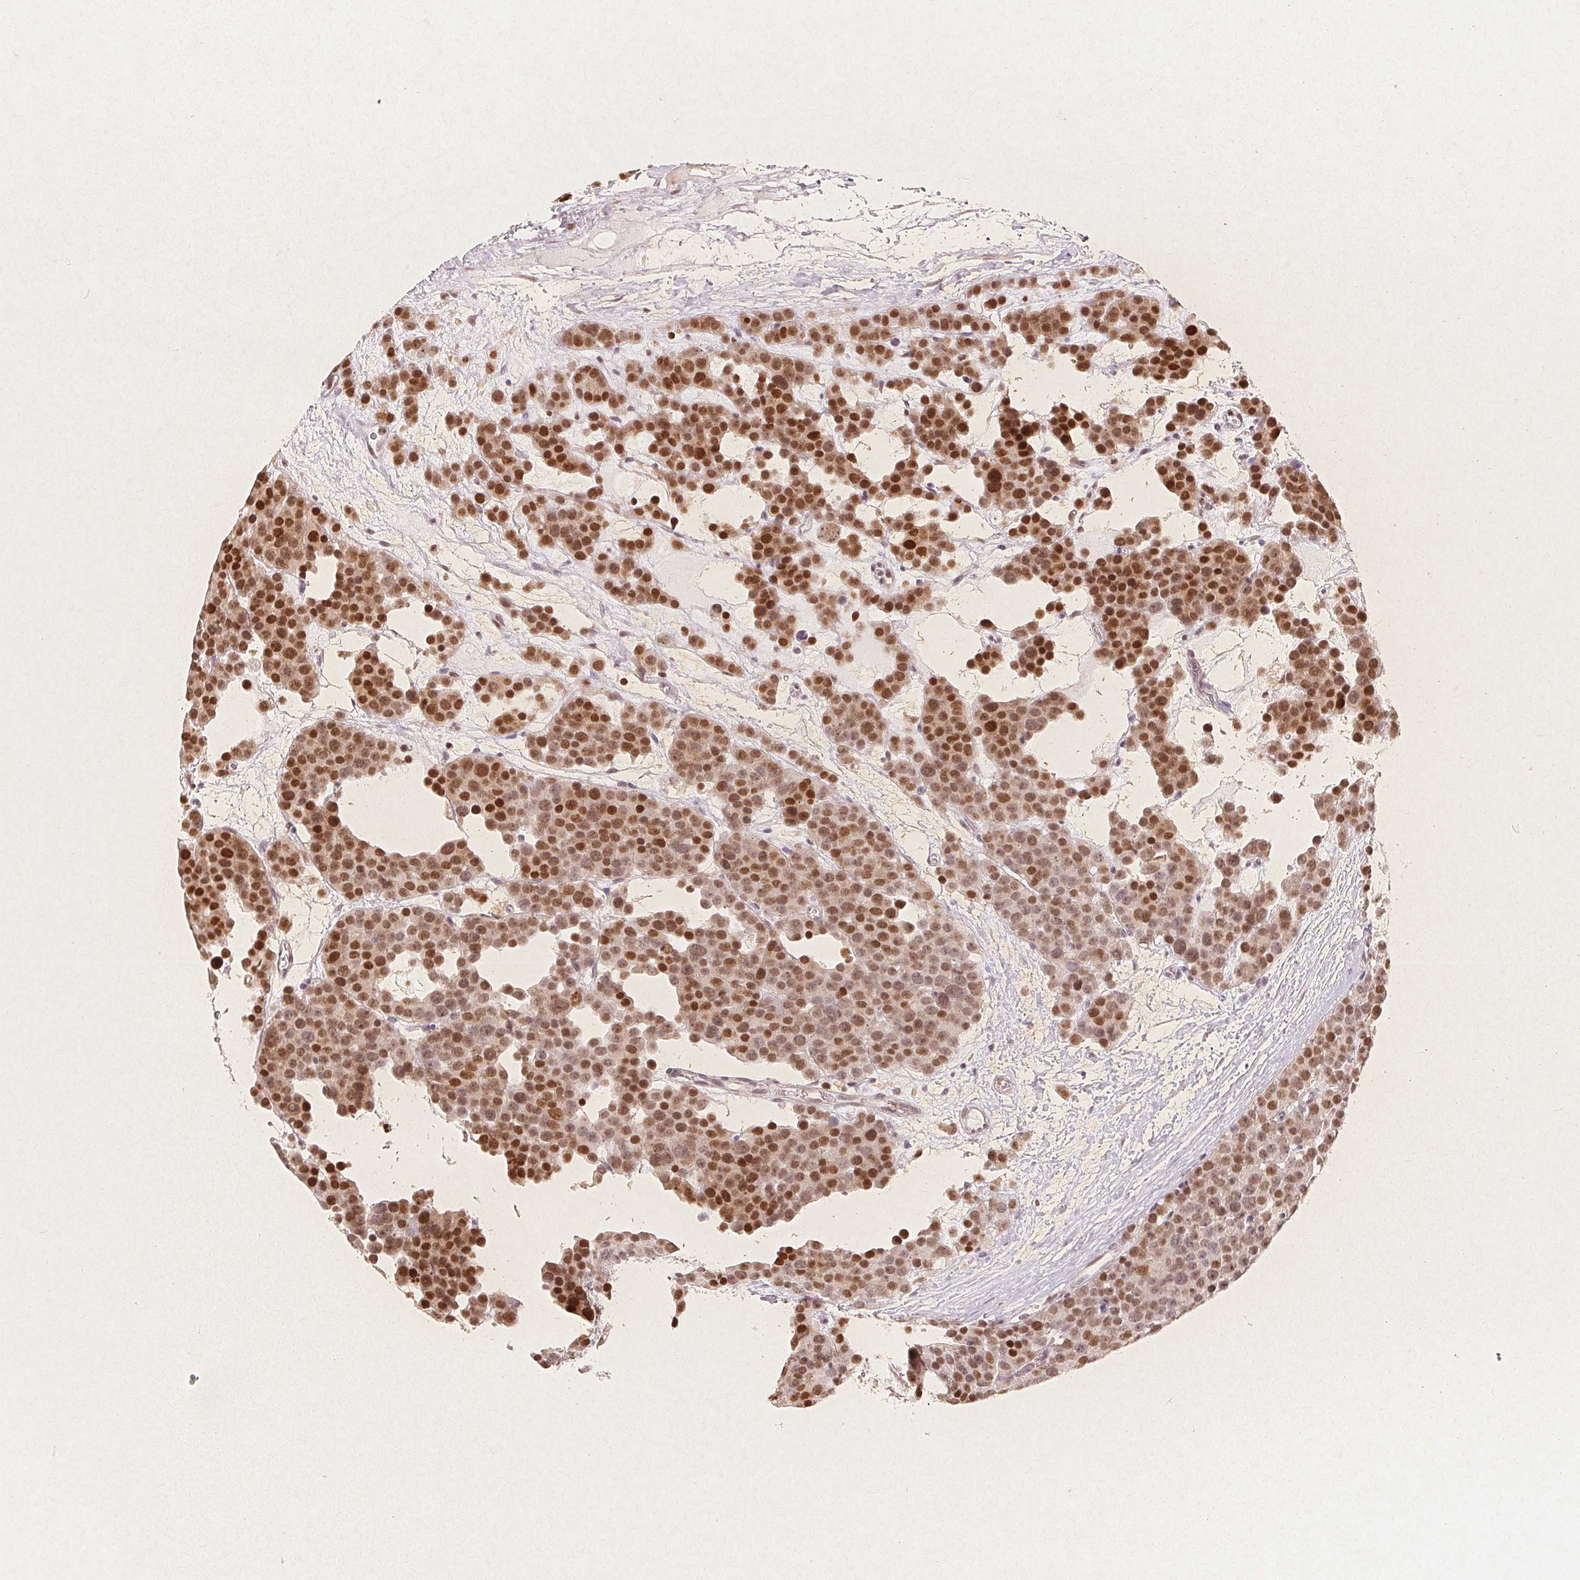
{"staining": {"intensity": "strong", "quantity": ">75%", "location": "nuclear"}, "tissue": "testis cancer", "cell_type": "Tumor cells", "image_type": "cancer", "snomed": [{"axis": "morphology", "description": "Seminoma, NOS"}, {"axis": "topography", "description": "Testis"}], "caption": "Immunohistochemistry staining of testis cancer (seminoma), which shows high levels of strong nuclear positivity in approximately >75% of tumor cells indicating strong nuclear protein positivity. The staining was performed using DAB (brown) for protein detection and nuclei were counterstained in hematoxylin (blue).", "gene": "CCDC138", "patient": {"sex": "male", "age": 71}}